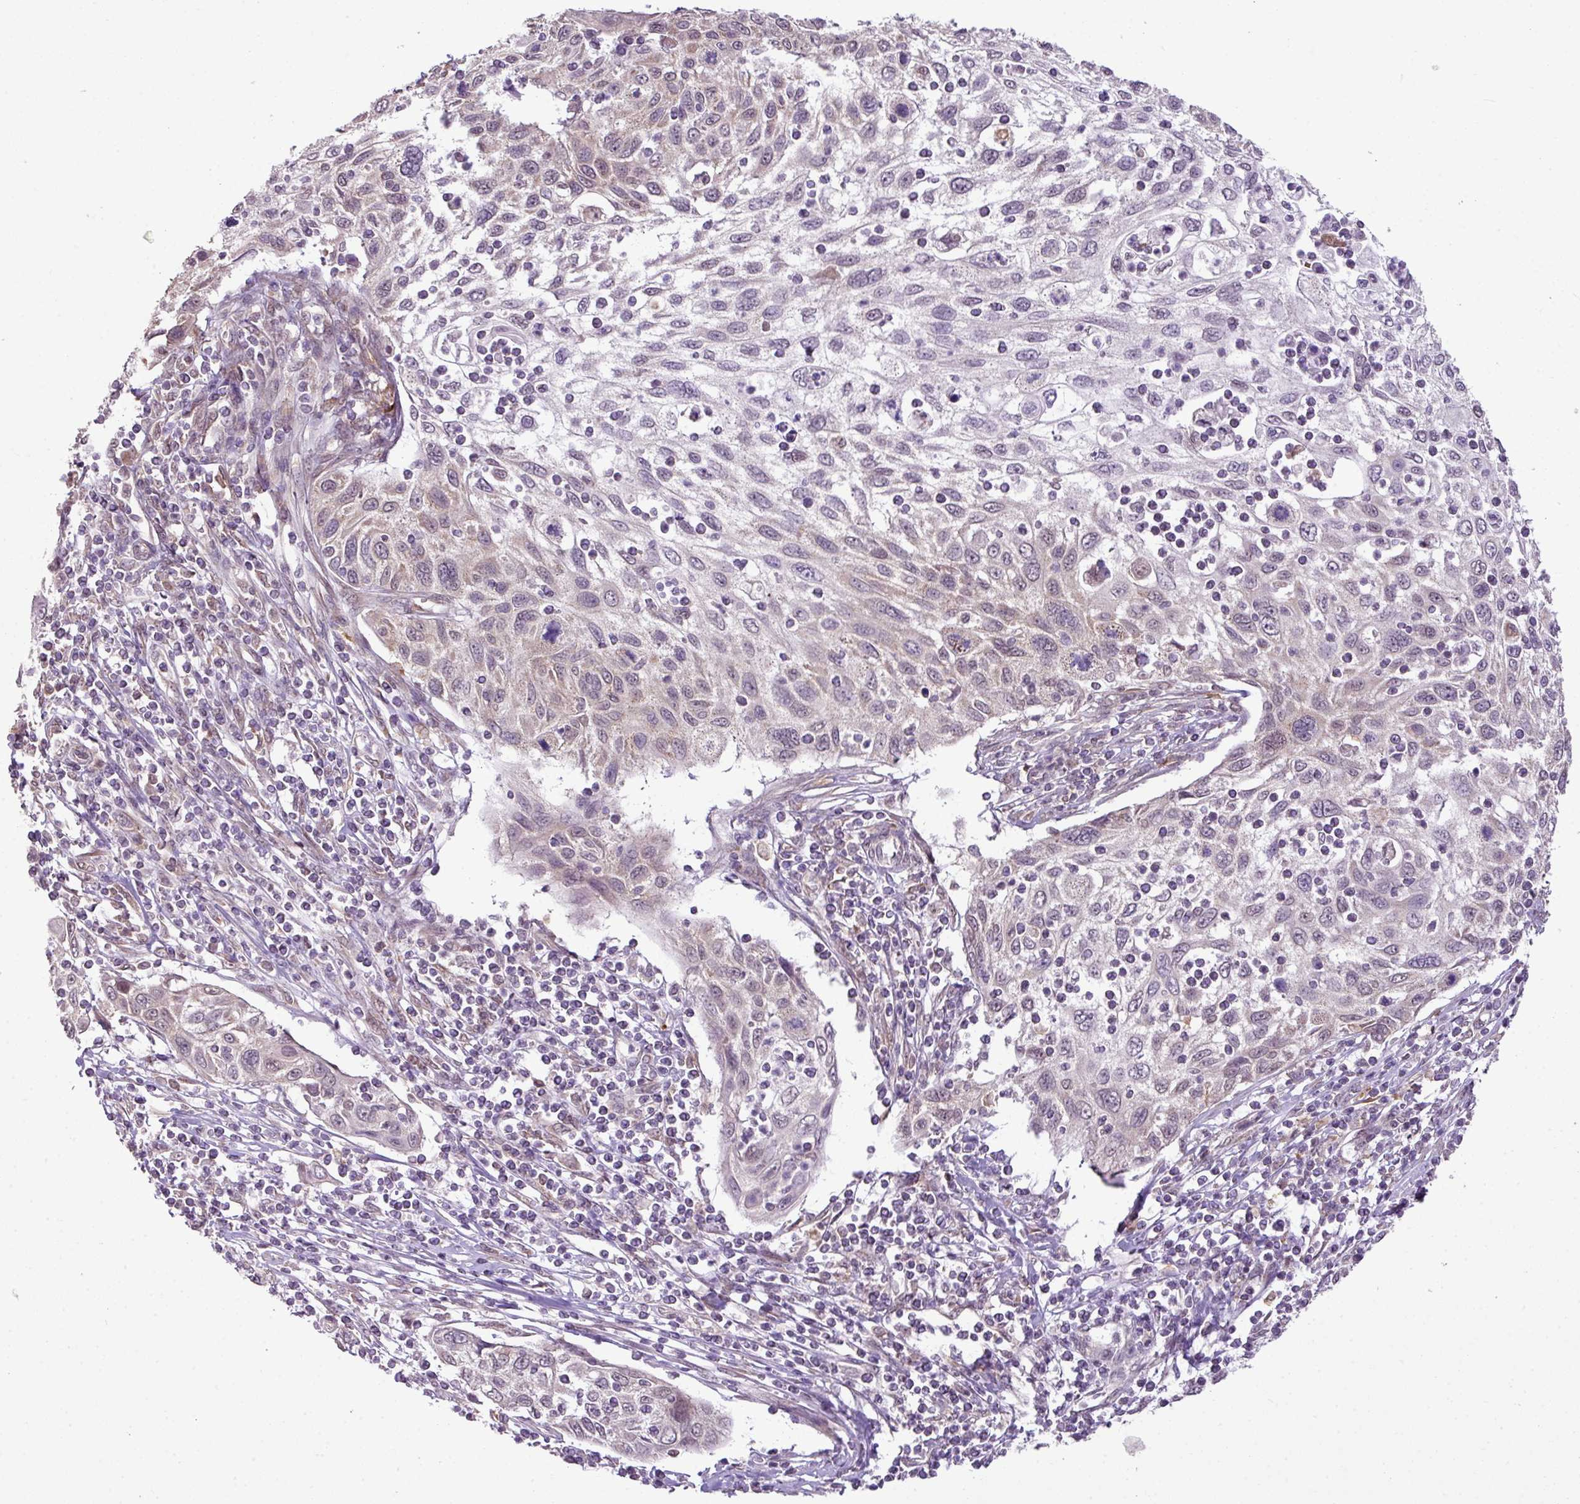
{"staining": {"intensity": "weak", "quantity": "<25%", "location": "cytoplasmic/membranous"}, "tissue": "cervical cancer", "cell_type": "Tumor cells", "image_type": "cancer", "snomed": [{"axis": "morphology", "description": "Squamous cell carcinoma, NOS"}, {"axis": "topography", "description": "Cervix"}], "caption": "Immunohistochemical staining of cervical cancer shows no significant expression in tumor cells. (DAB (3,3'-diaminobenzidine) immunohistochemistry, high magnification).", "gene": "DNAAF4", "patient": {"sex": "female", "age": 70}}